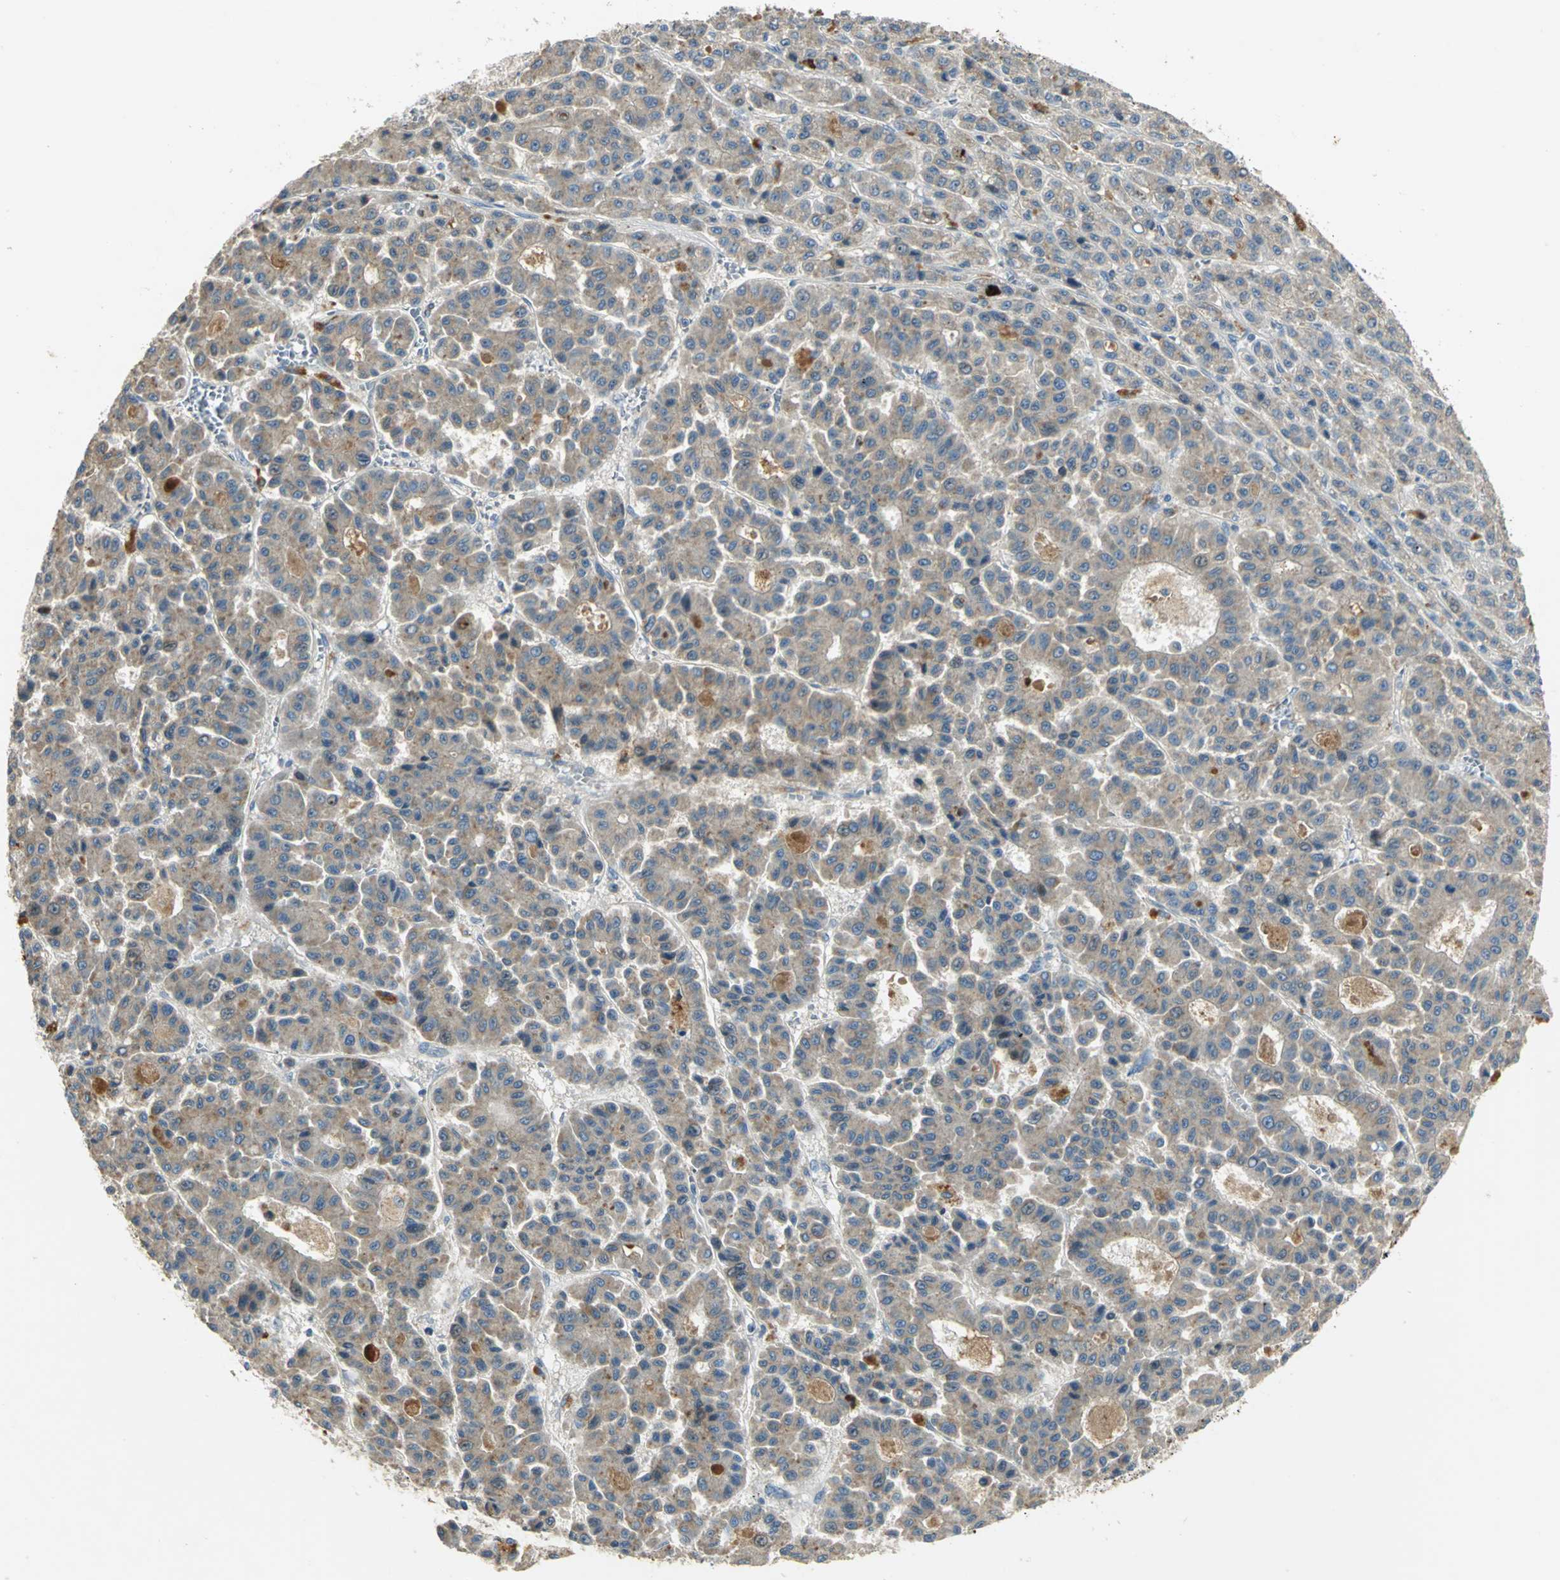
{"staining": {"intensity": "moderate", "quantity": "25%-75%", "location": "cytoplasmic/membranous"}, "tissue": "liver cancer", "cell_type": "Tumor cells", "image_type": "cancer", "snomed": [{"axis": "morphology", "description": "Carcinoma, Hepatocellular, NOS"}, {"axis": "topography", "description": "Liver"}], "caption": "Brown immunohistochemical staining in hepatocellular carcinoma (liver) demonstrates moderate cytoplasmic/membranous staining in about 25%-75% of tumor cells. The staining was performed using DAB, with brown indicating positive protein expression. Nuclei are stained blue with hematoxylin.", "gene": "PROC", "patient": {"sex": "male", "age": 70}}